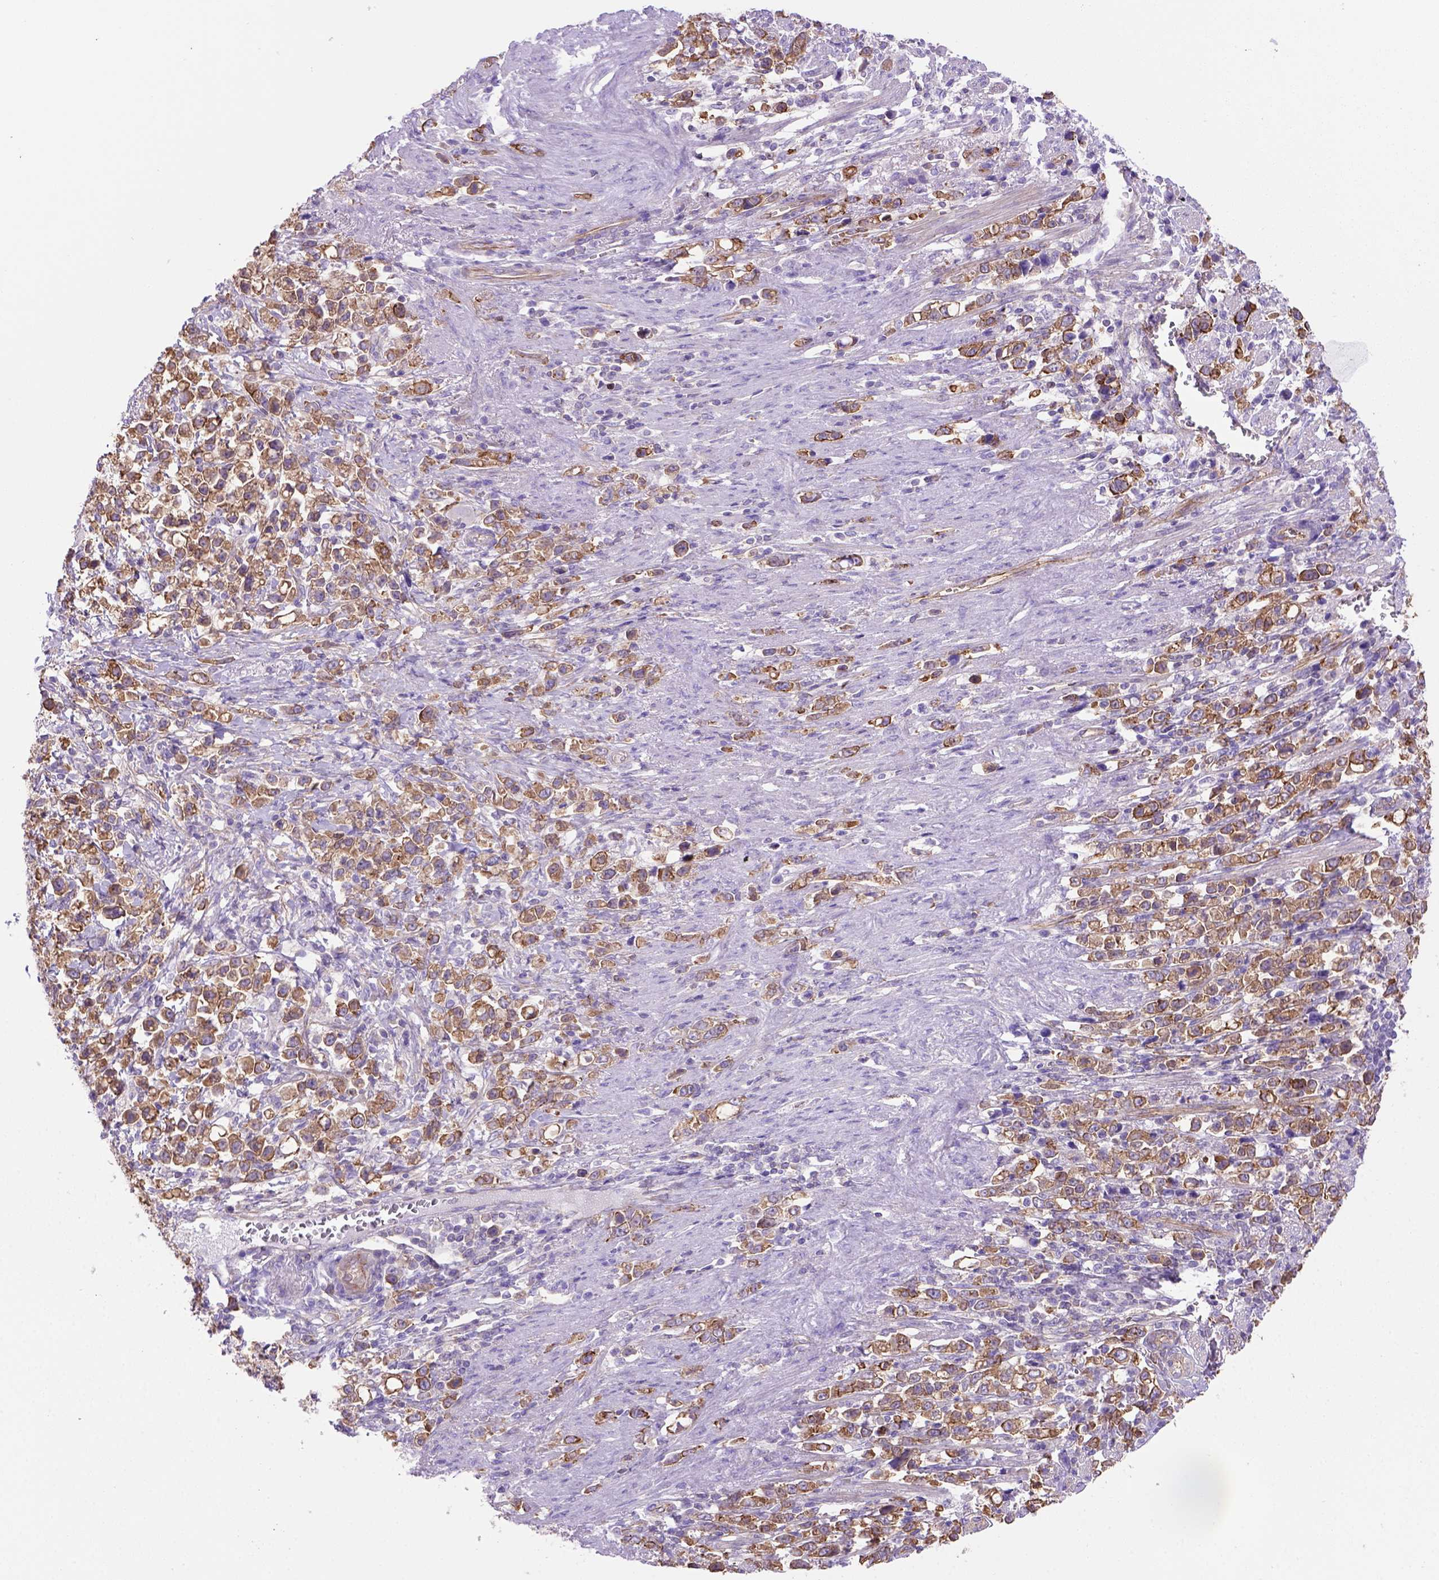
{"staining": {"intensity": "moderate", "quantity": ">75%", "location": "cytoplasmic/membranous"}, "tissue": "stomach cancer", "cell_type": "Tumor cells", "image_type": "cancer", "snomed": [{"axis": "morphology", "description": "Adenocarcinoma, NOS"}, {"axis": "topography", "description": "Stomach"}], "caption": "The immunohistochemical stain highlights moderate cytoplasmic/membranous positivity in tumor cells of adenocarcinoma (stomach) tissue.", "gene": "PEX12", "patient": {"sex": "male", "age": 63}}